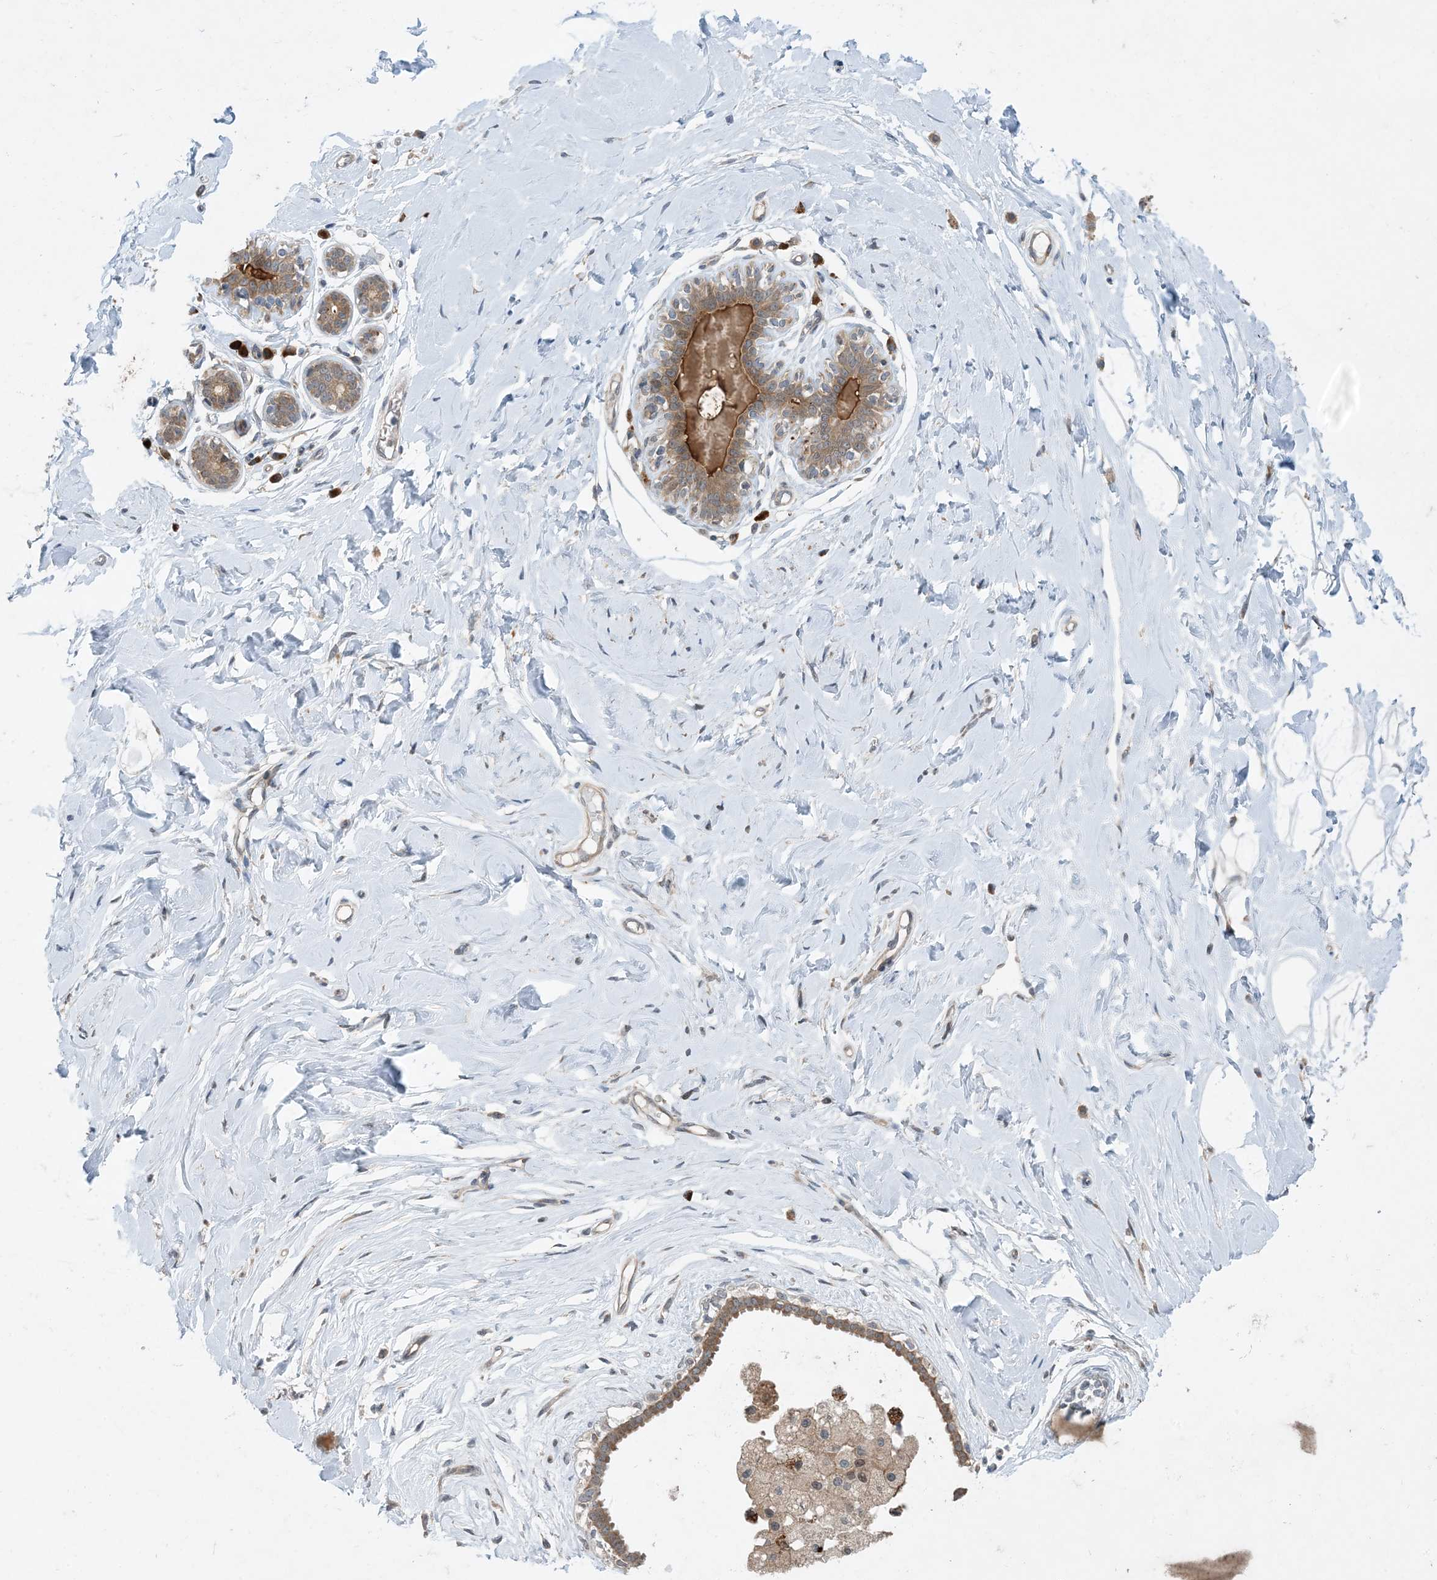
{"staining": {"intensity": "negative", "quantity": "none", "location": "none"}, "tissue": "breast", "cell_type": "Adipocytes", "image_type": "normal", "snomed": [{"axis": "morphology", "description": "Normal tissue, NOS"}, {"axis": "morphology", "description": "Adenoma, NOS"}, {"axis": "topography", "description": "Breast"}], "caption": "IHC histopathology image of unremarkable breast stained for a protein (brown), which exhibits no staining in adipocytes.", "gene": "PHOSPHO2", "patient": {"sex": "female", "age": 23}}